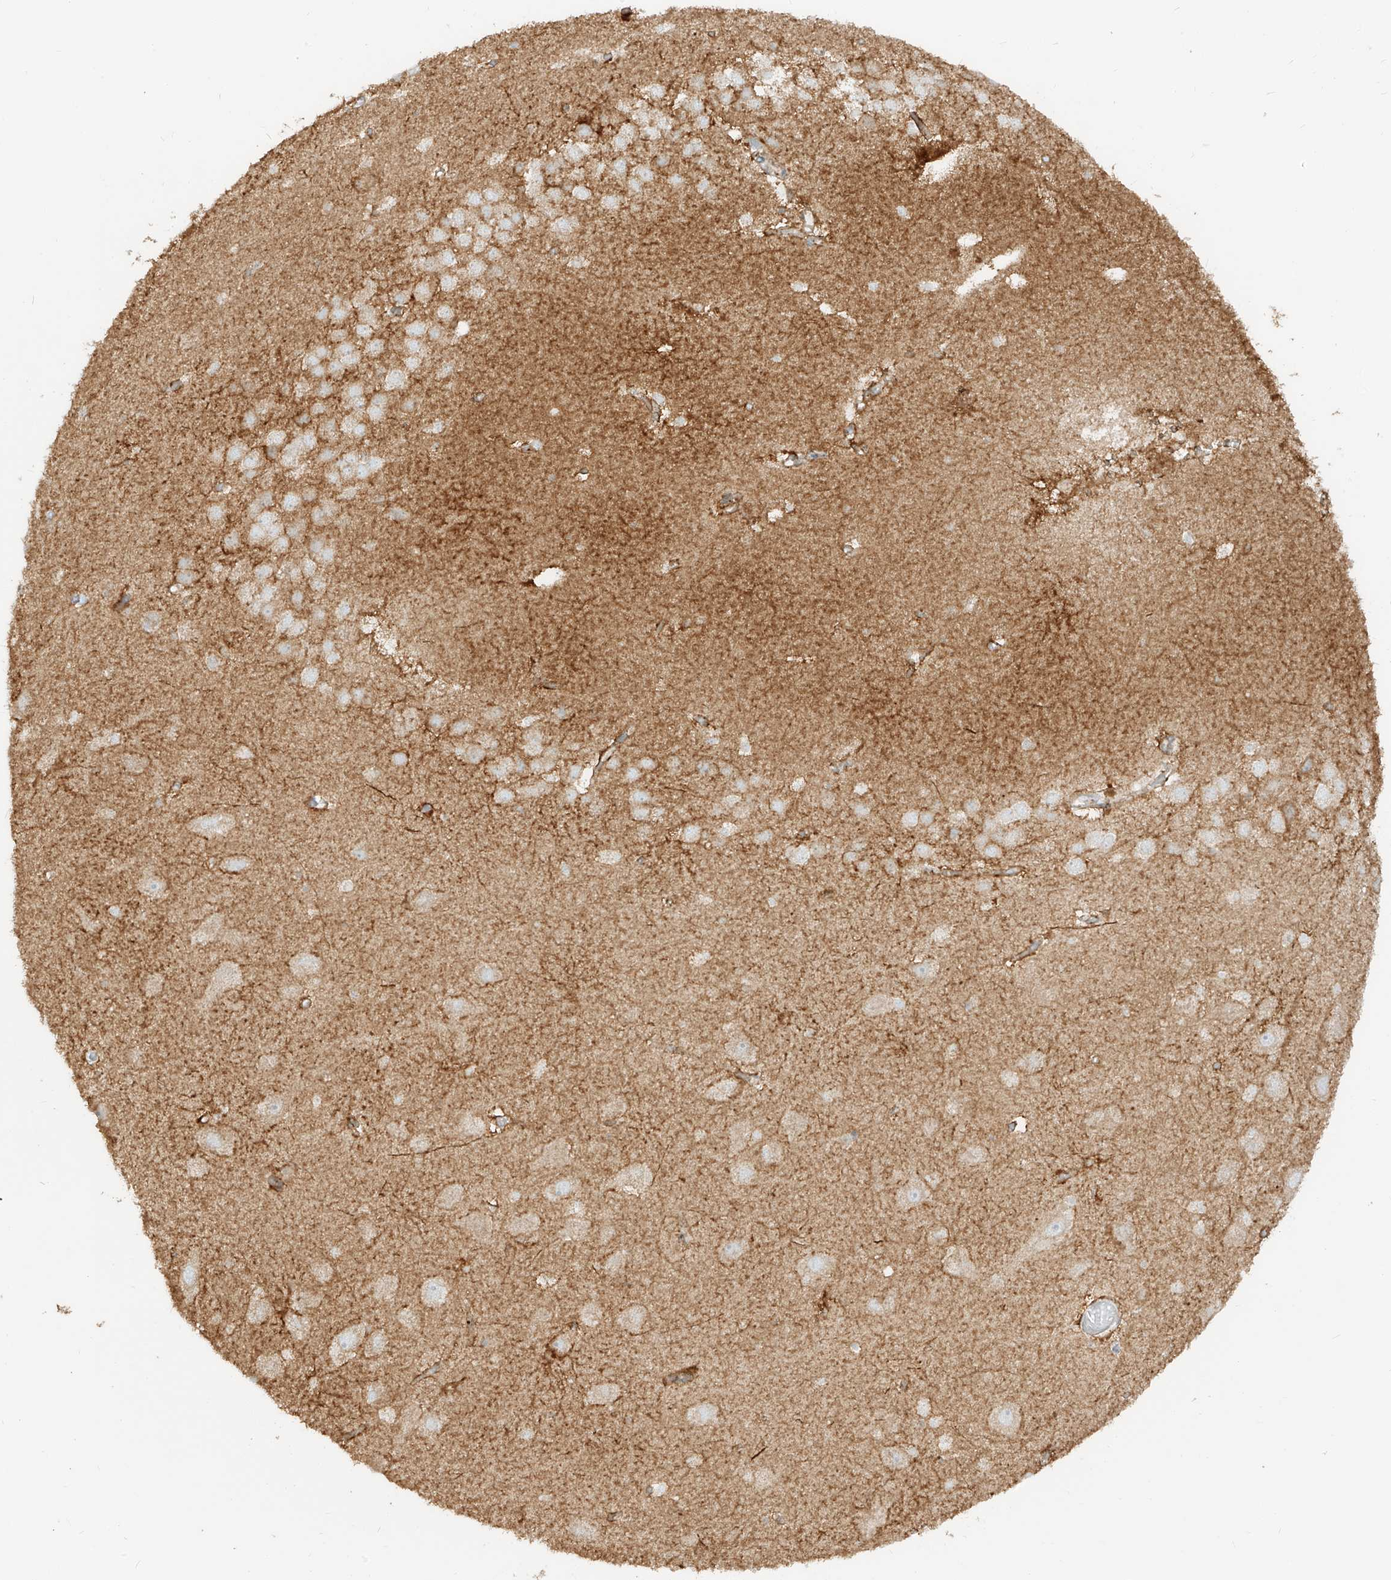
{"staining": {"intensity": "weak", "quantity": "25%-75%", "location": "cytoplasmic/membranous"}, "tissue": "hippocampus", "cell_type": "Glial cells", "image_type": "normal", "snomed": [{"axis": "morphology", "description": "Normal tissue, NOS"}, {"axis": "topography", "description": "Hippocampus"}], "caption": "The micrograph reveals staining of unremarkable hippocampus, revealing weak cytoplasmic/membranous protein positivity (brown color) within glial cells. The protein is shown in brown color, while the nuclei are stained blue.", "gene": "ZIM3", "patient": {"sex": "female", "age": 52}}